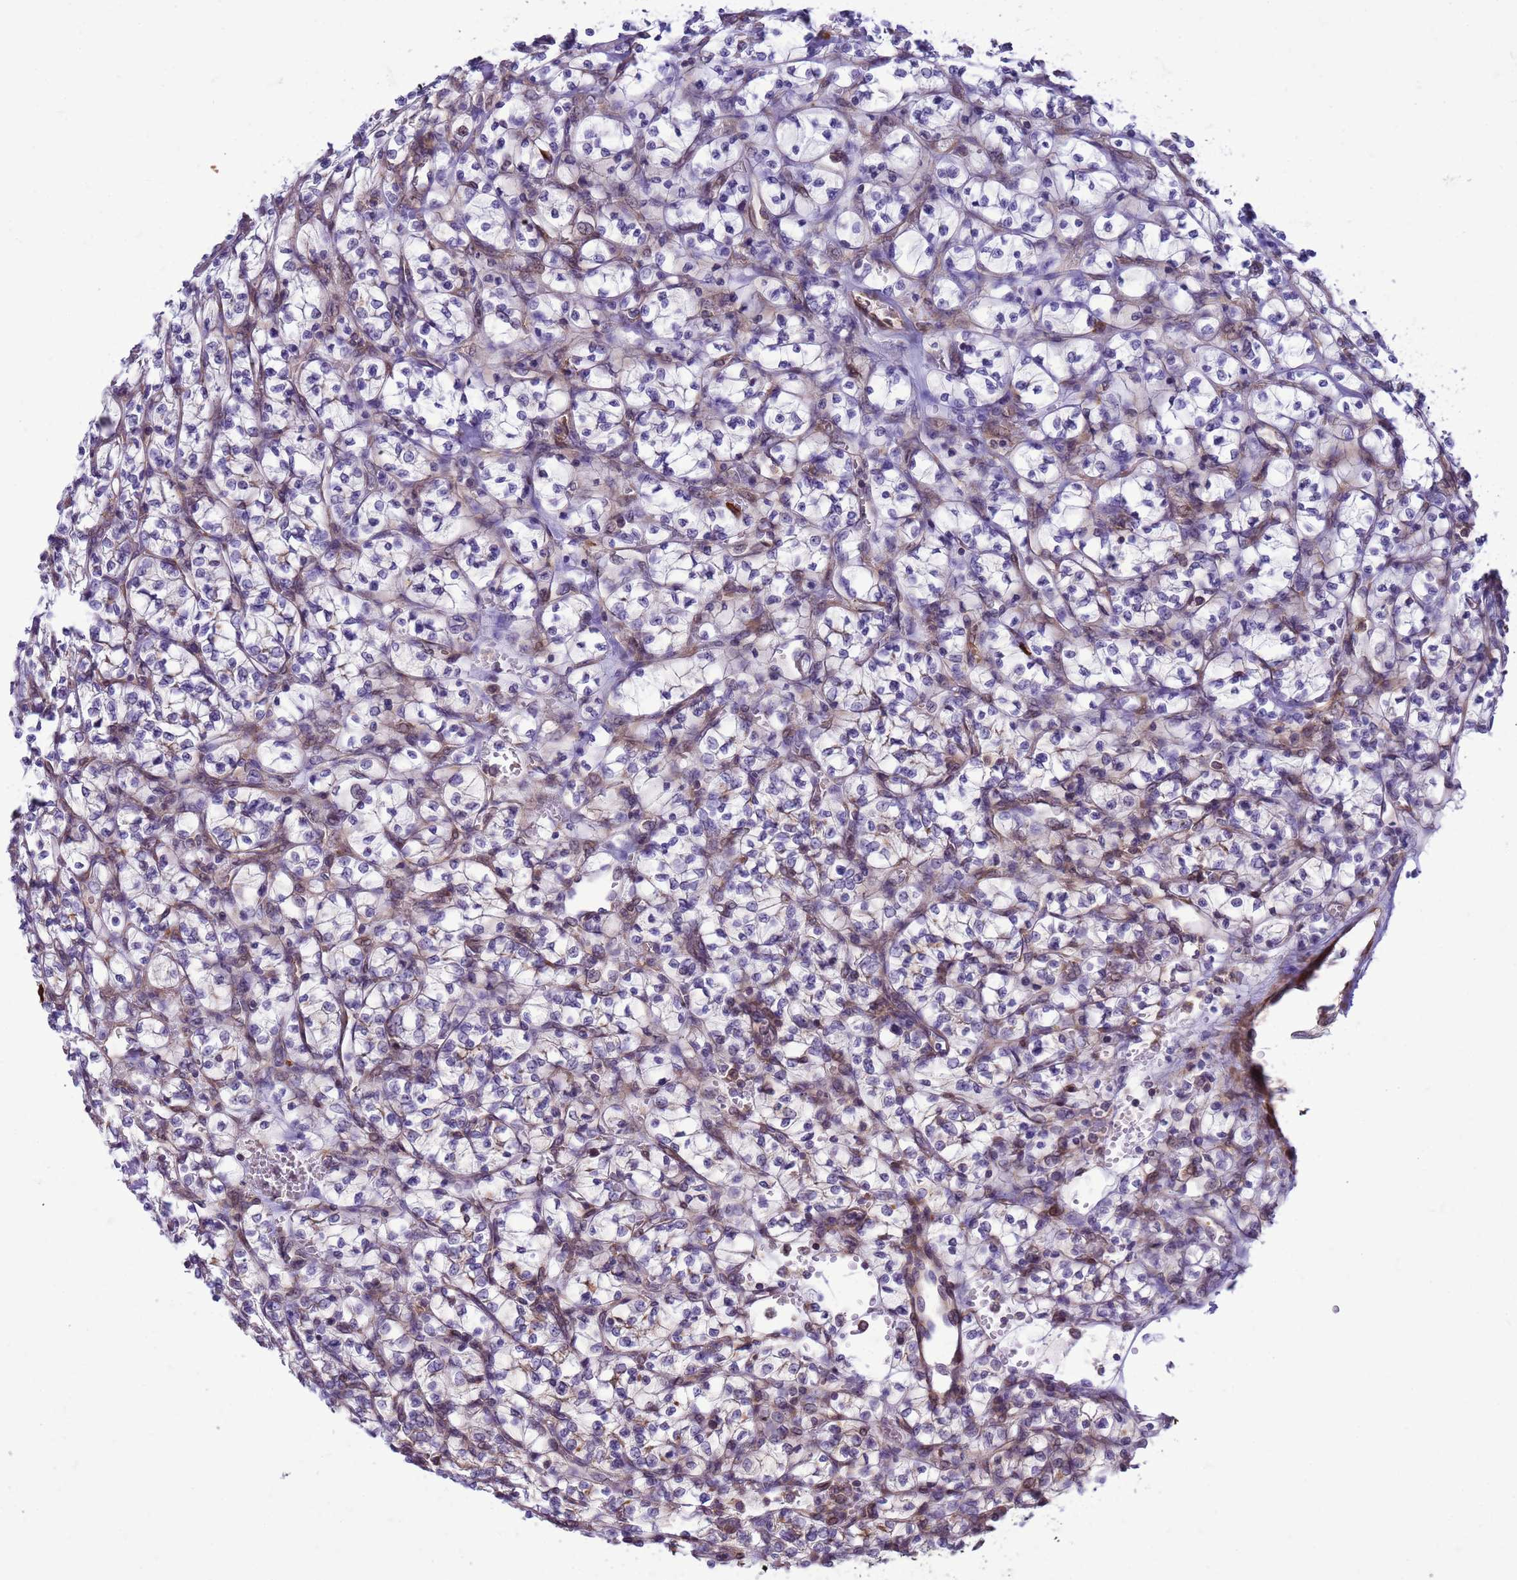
{"staining": {"intensity": "negative", "quantity": "none", "location": "none"}, "tissue": "renal cancer", "cell_type": "Tumor cells", "image_type": "cancer", "snomed": [{"axis": "morphology", "description": "Adenocarcinoma, NOS"}, {"axis": "topography", "description": "Kidney"}], "caption": "Tumor cells show no significant protein staining in renal cancer (adenocarcinoma).", "gene": "GEN1", "patient": {"sex": "female", "age": 64}}